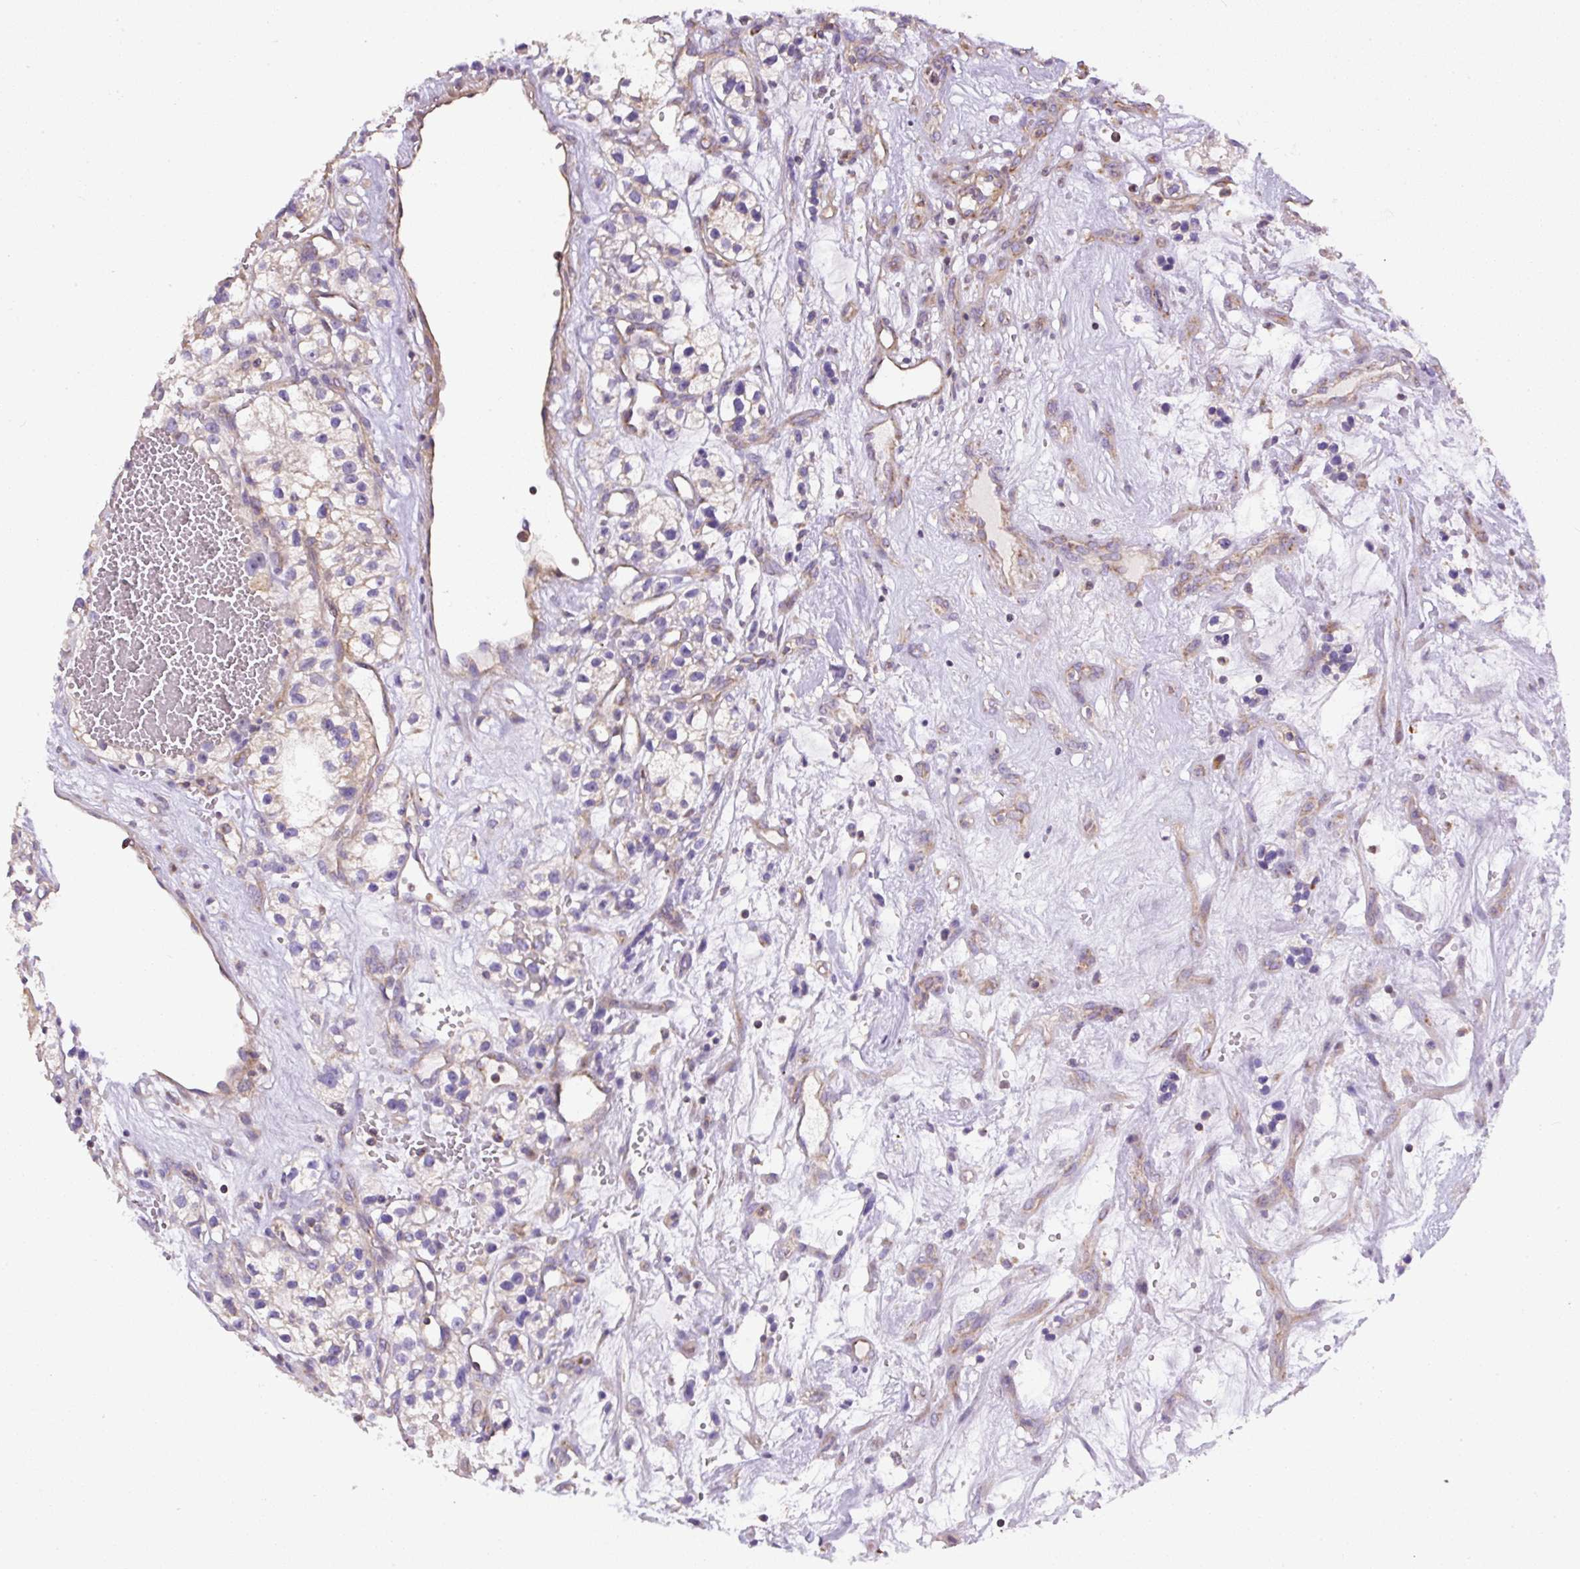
{"staining": {"intensity": "weak", "quantity": "<25%", "location": "cytoplasmic/membranous"}, "tissue": "renal cancer", "cell_type": "Tumor cells", "image_type": "cancer", "snomed": [{"axis": "morphology", "description": "Adenocarcinoma, NOS"}, {"axis": "topography", "description": "Kidney"}], "caption": "IHC of human renal cancer (adenocarcinoma) displays no staining in tumor cells. (Brightfield microscopy of DAB (3,3'-diaminobenzidine) IHC at high magnification).", "gene": "NDUFAF2", "patient": {"sex": "female", "age": 57}}